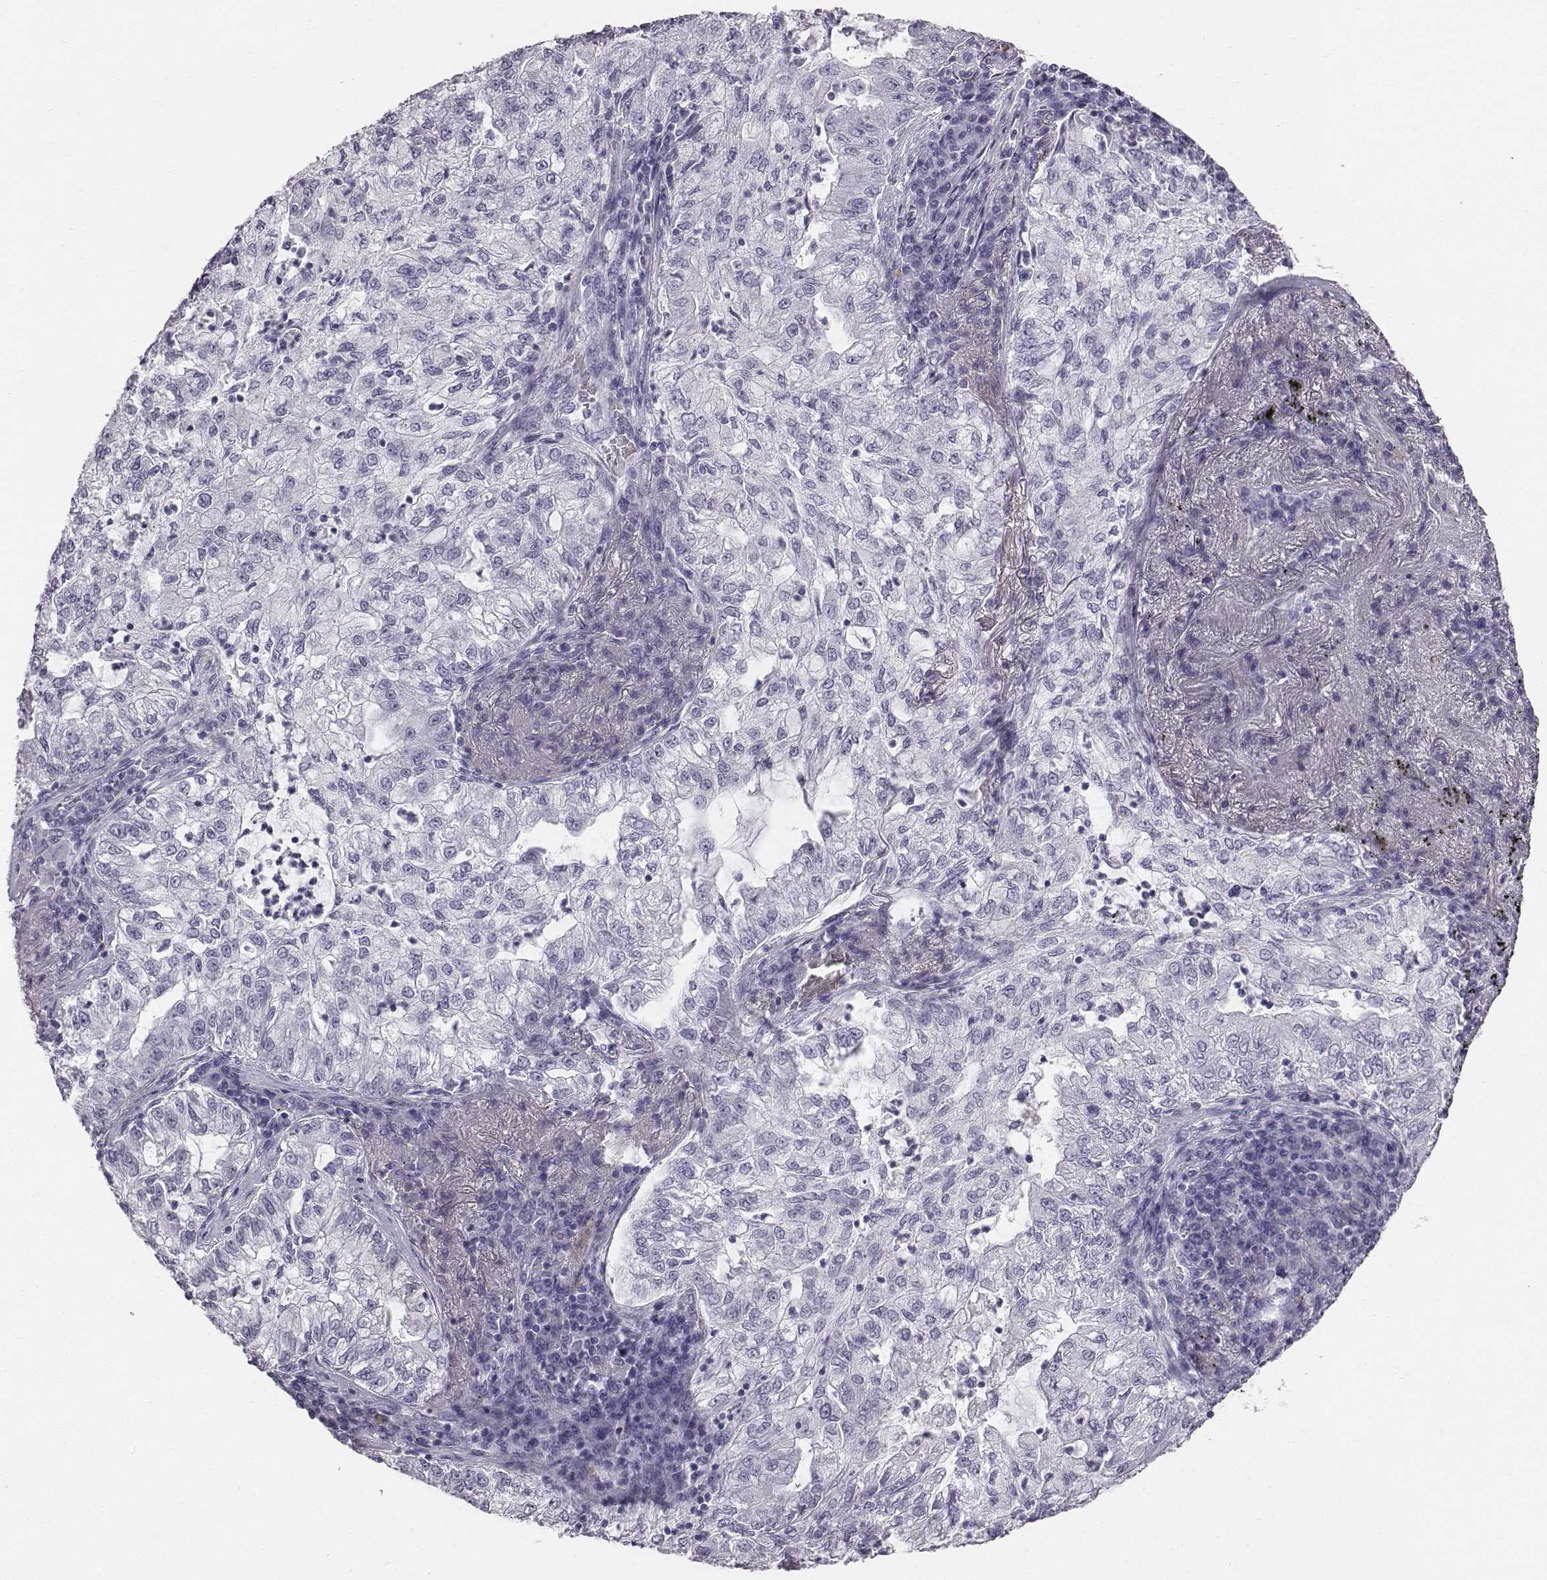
{"staining": {"intensity": "negative", "quantity": "none", "location": "none"}, "tissue": "lung cancer", "cell_type": "Tumor cells", "image_type": "cancer", "snomed": [{"axis": "morphology", "description": "Adenocarcinoma, NOS"}, {"axis": "topography", "description": "Lung"}], "caption": "Immunohistochemistry (IHC) image of neoplastic tissue: adenocarcinoma (lung) stained with DAB (3,3'-diaminobenzidine) shows no significant protein staining in tumor cells. (DAB immunohistochemistry visualized using brightfield microscopy, high magnification).", "gene": "HBZ", "patient": {"sex": "female", "age": 73}}